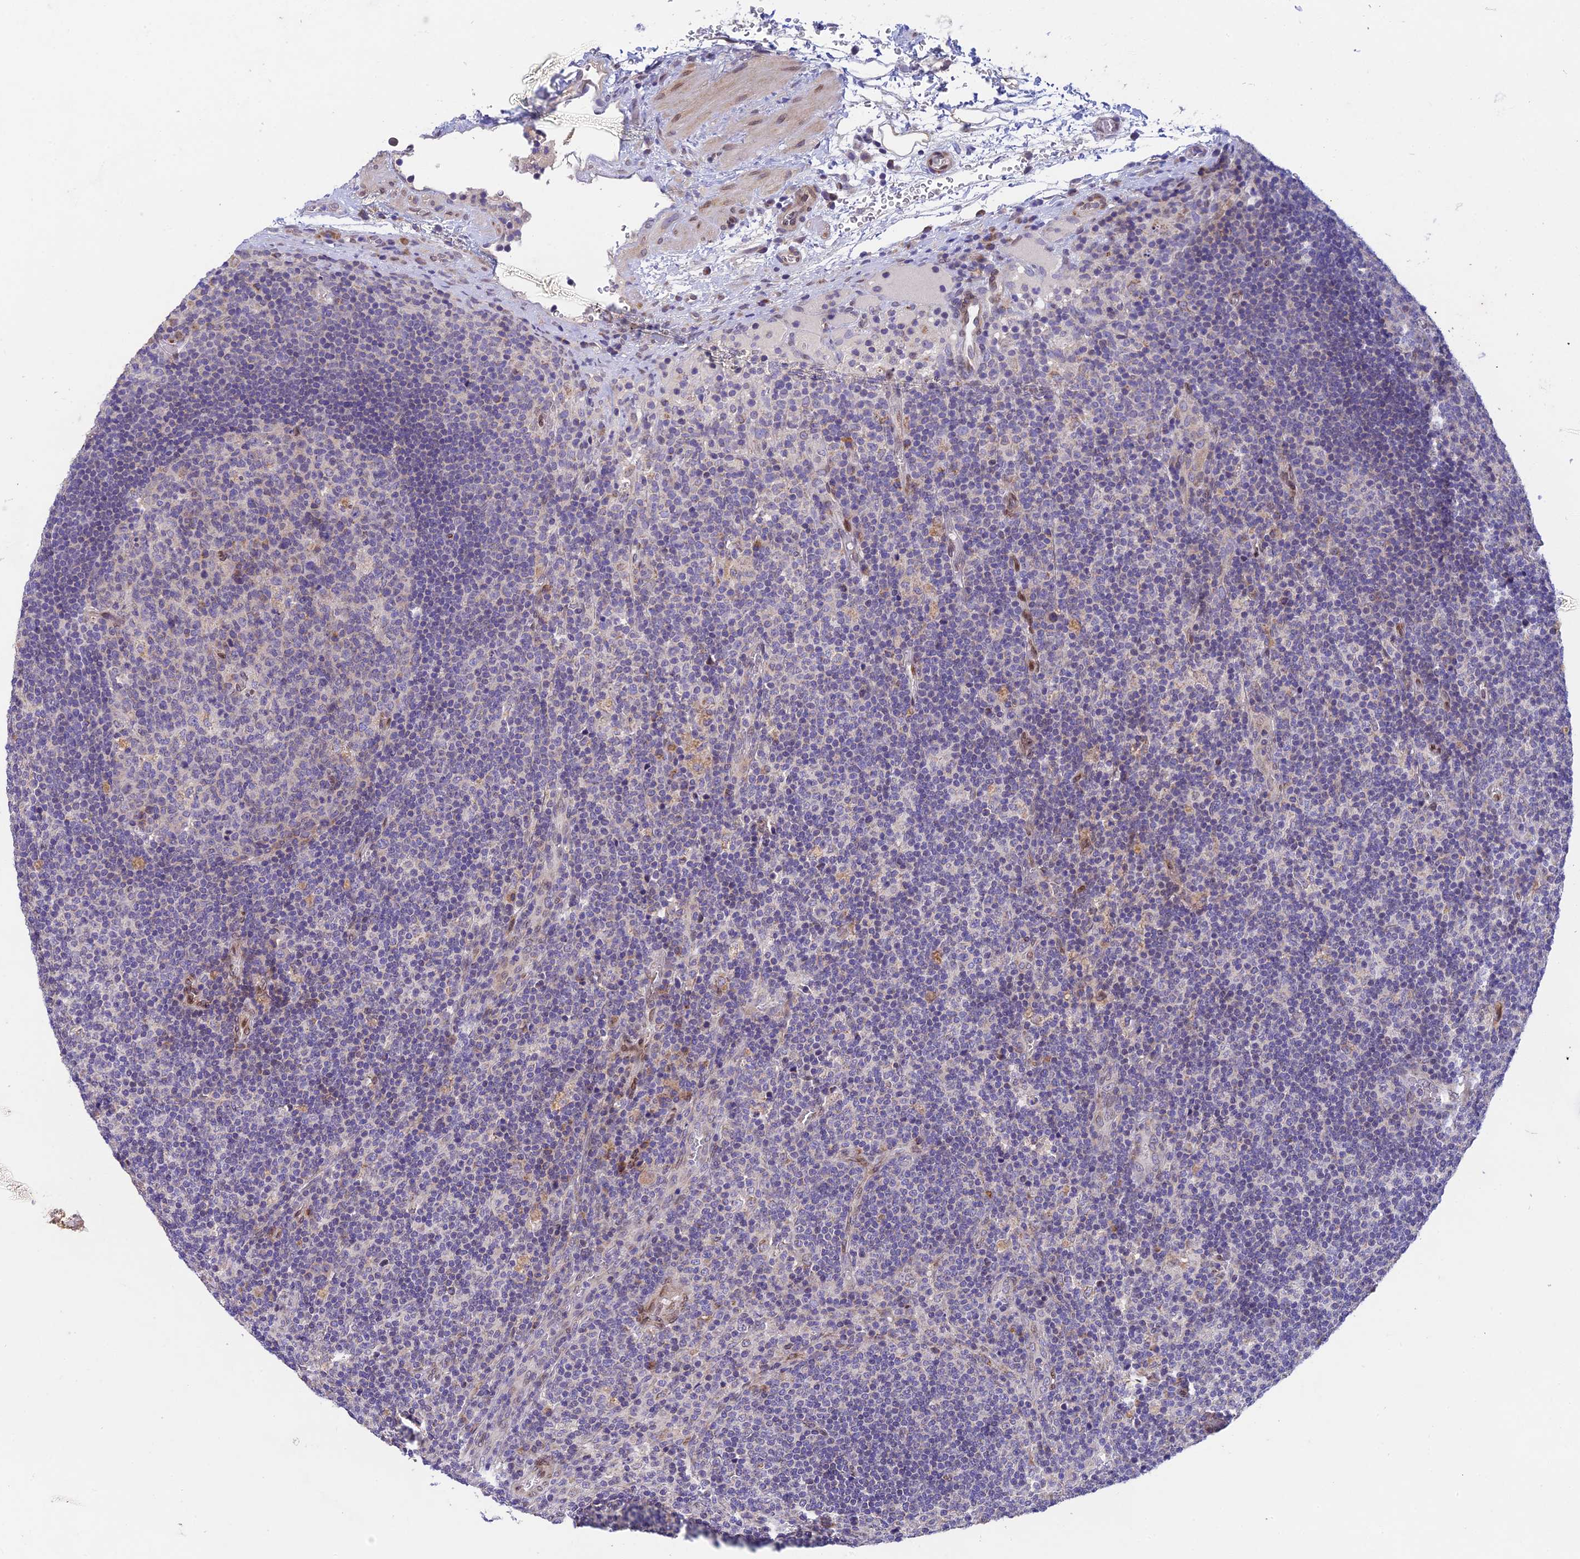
{"staining": {"intensity": "negative", "quantity": "none", "location": "none"}, "tissue": "lymph node", "cell_type": "Germinal center cells", "image_type": "normal", "snomed": [{"axis": "morphology", "description": "Normal tissue, NOS"}, {"axis": "topography", "description": "Lymph node"}], "caption": "This image is of normal lymph node stained with immunohistochemistry (IHC) to label a protein in brown with the nuclei are counter-stained blue. There is no staining in germinal center cells.", "gene": "MGAT2", "patient": {"sex": "male", "age": 58}}